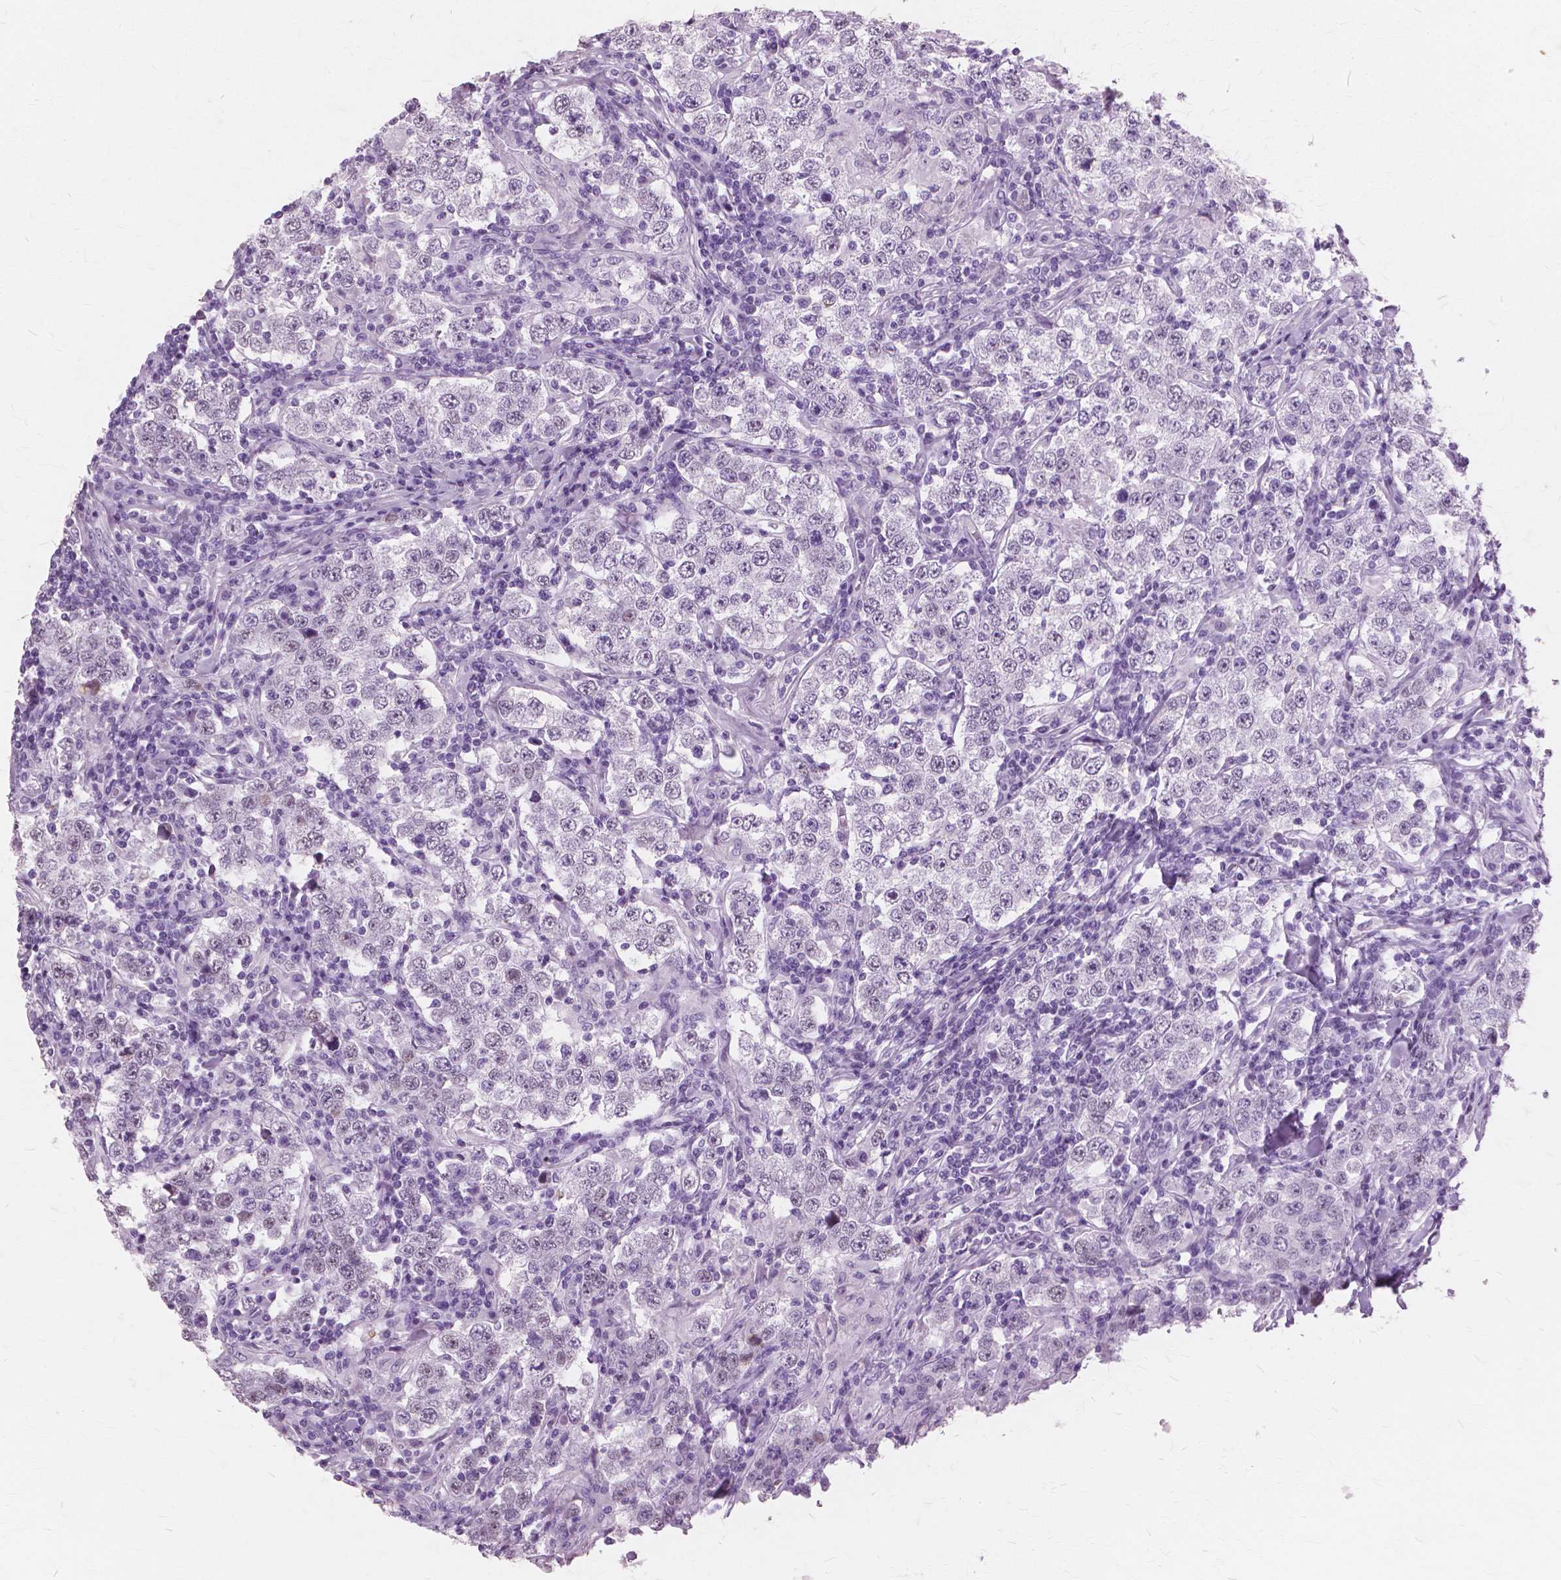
{"staining": {"intensity": "negative", "quantity": "none", "location": "none"}, "tissue": "testis cancer", "cell_type": "Tumor cells", "image_type": "cancer", "snomed": [{"axis": "morphology", "description": "Seminoma, NOS"}, {"axis": "morphology", "description": "Carcinoma, Embryonal, NOS"}, {"axis": "topography", "description": "Testis"}], "caption": "Immunohistochemistry photomicrograph of testis cancer (seminoma) stained for a protein (brown), which exhibits no positivity in tumor cells. Brightfield microscopy of immunohistochemistry stained with DAB (brown) and hematoxylin (blue), captured at high magnification.", "gene": "SFTPD", "patient": {"sex": "male", "age": 41}}